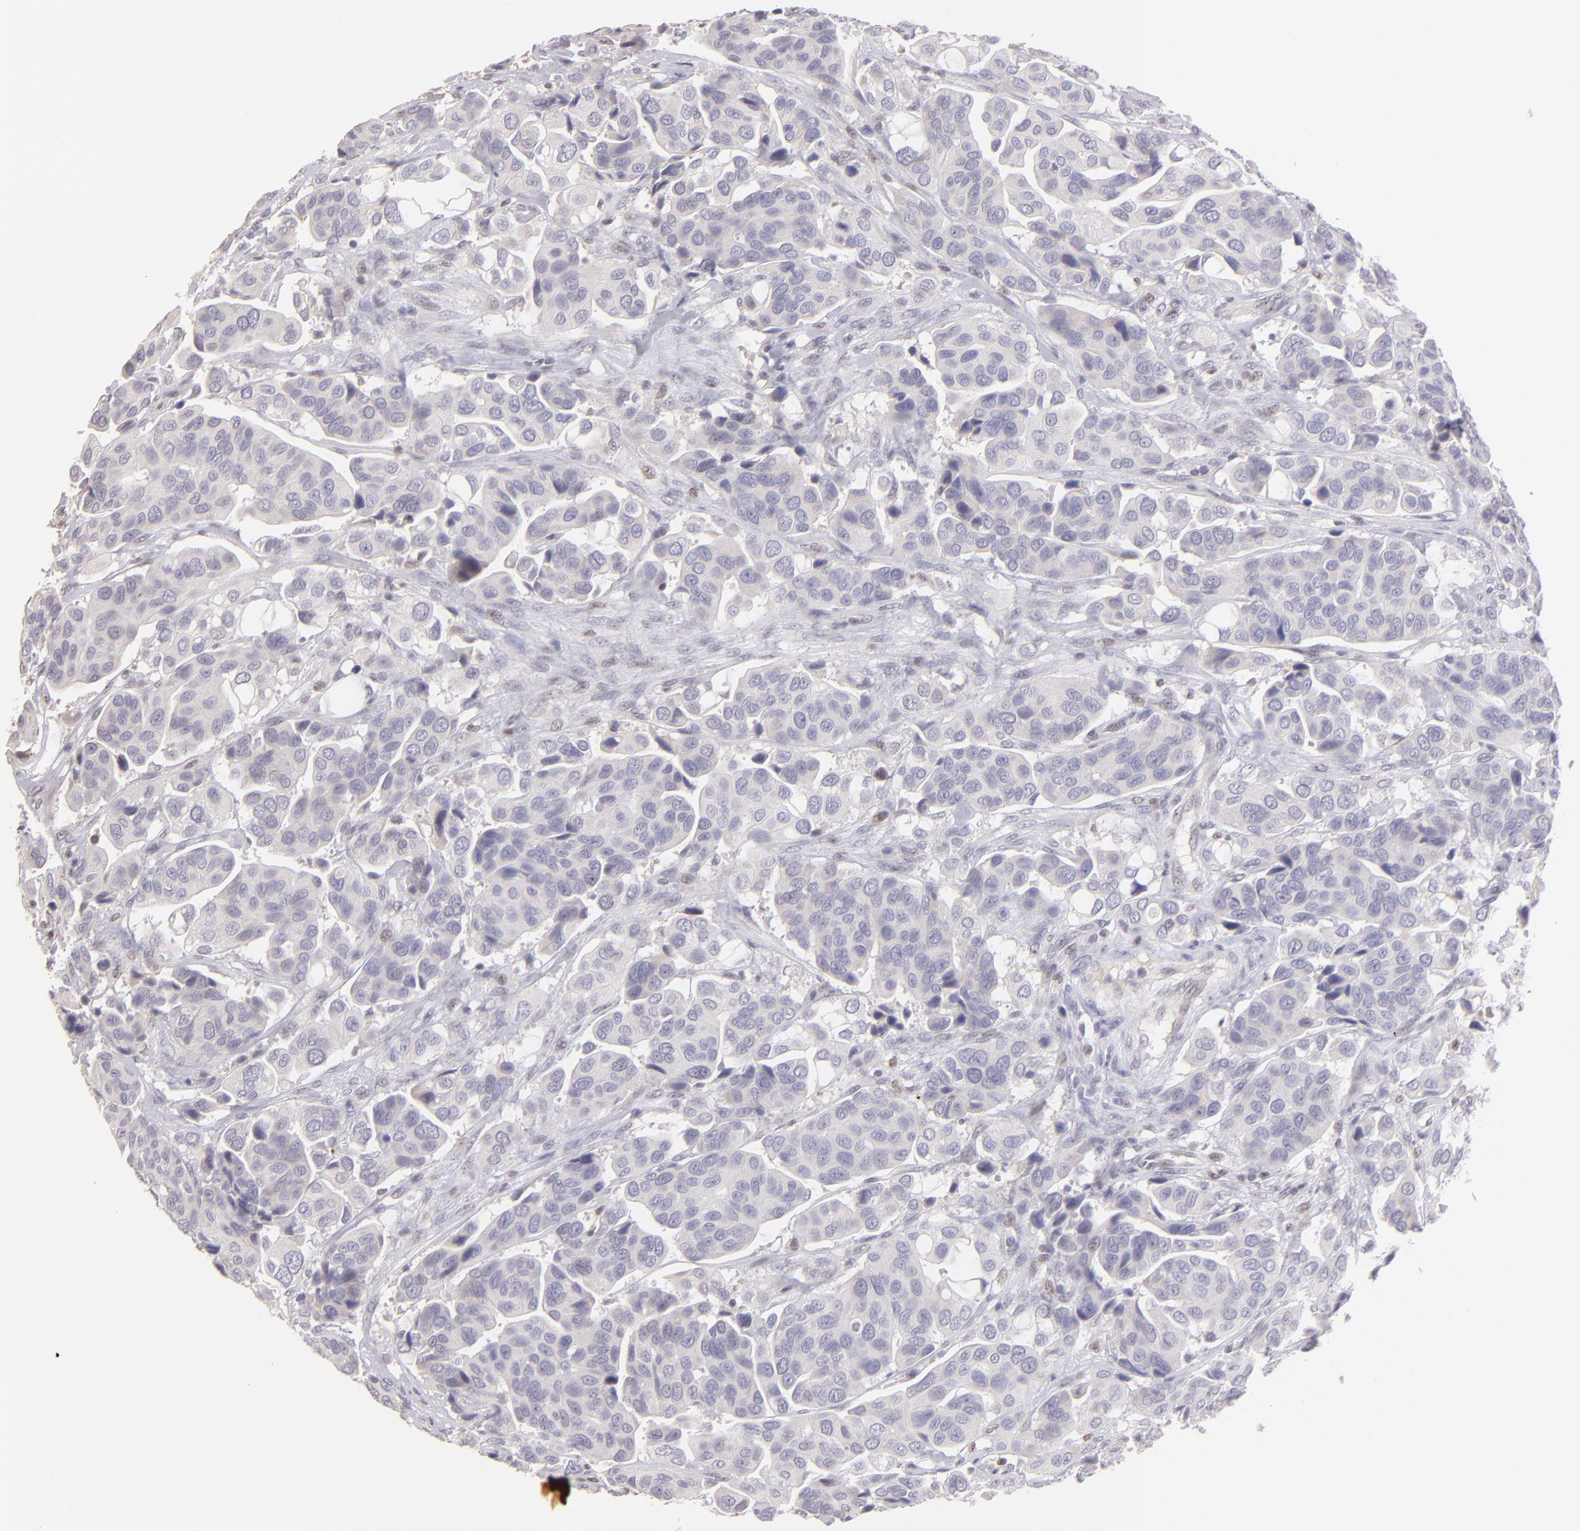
{"staining": {"intensity": "negative", "quantity": "none", "location": "none"}, "tissue": "urothelial cancer", "cell_type": "Tumor cells", "image_type": "cancer", "snomed": [{"axis": "morphology", "description": "Adenocarcinoma, NOS"}, {"axis": "topography", "description": "Urinary bladder"}], "caption": "DAB (3,3'-diaminobenzidine) immunohistochemical staining of urothelial cancer reveals no significant expression in tumor cells. Nuclei are stained in blue.", "gene": "MAGEA1", "patient": {"sex": "male", "age": 61}}